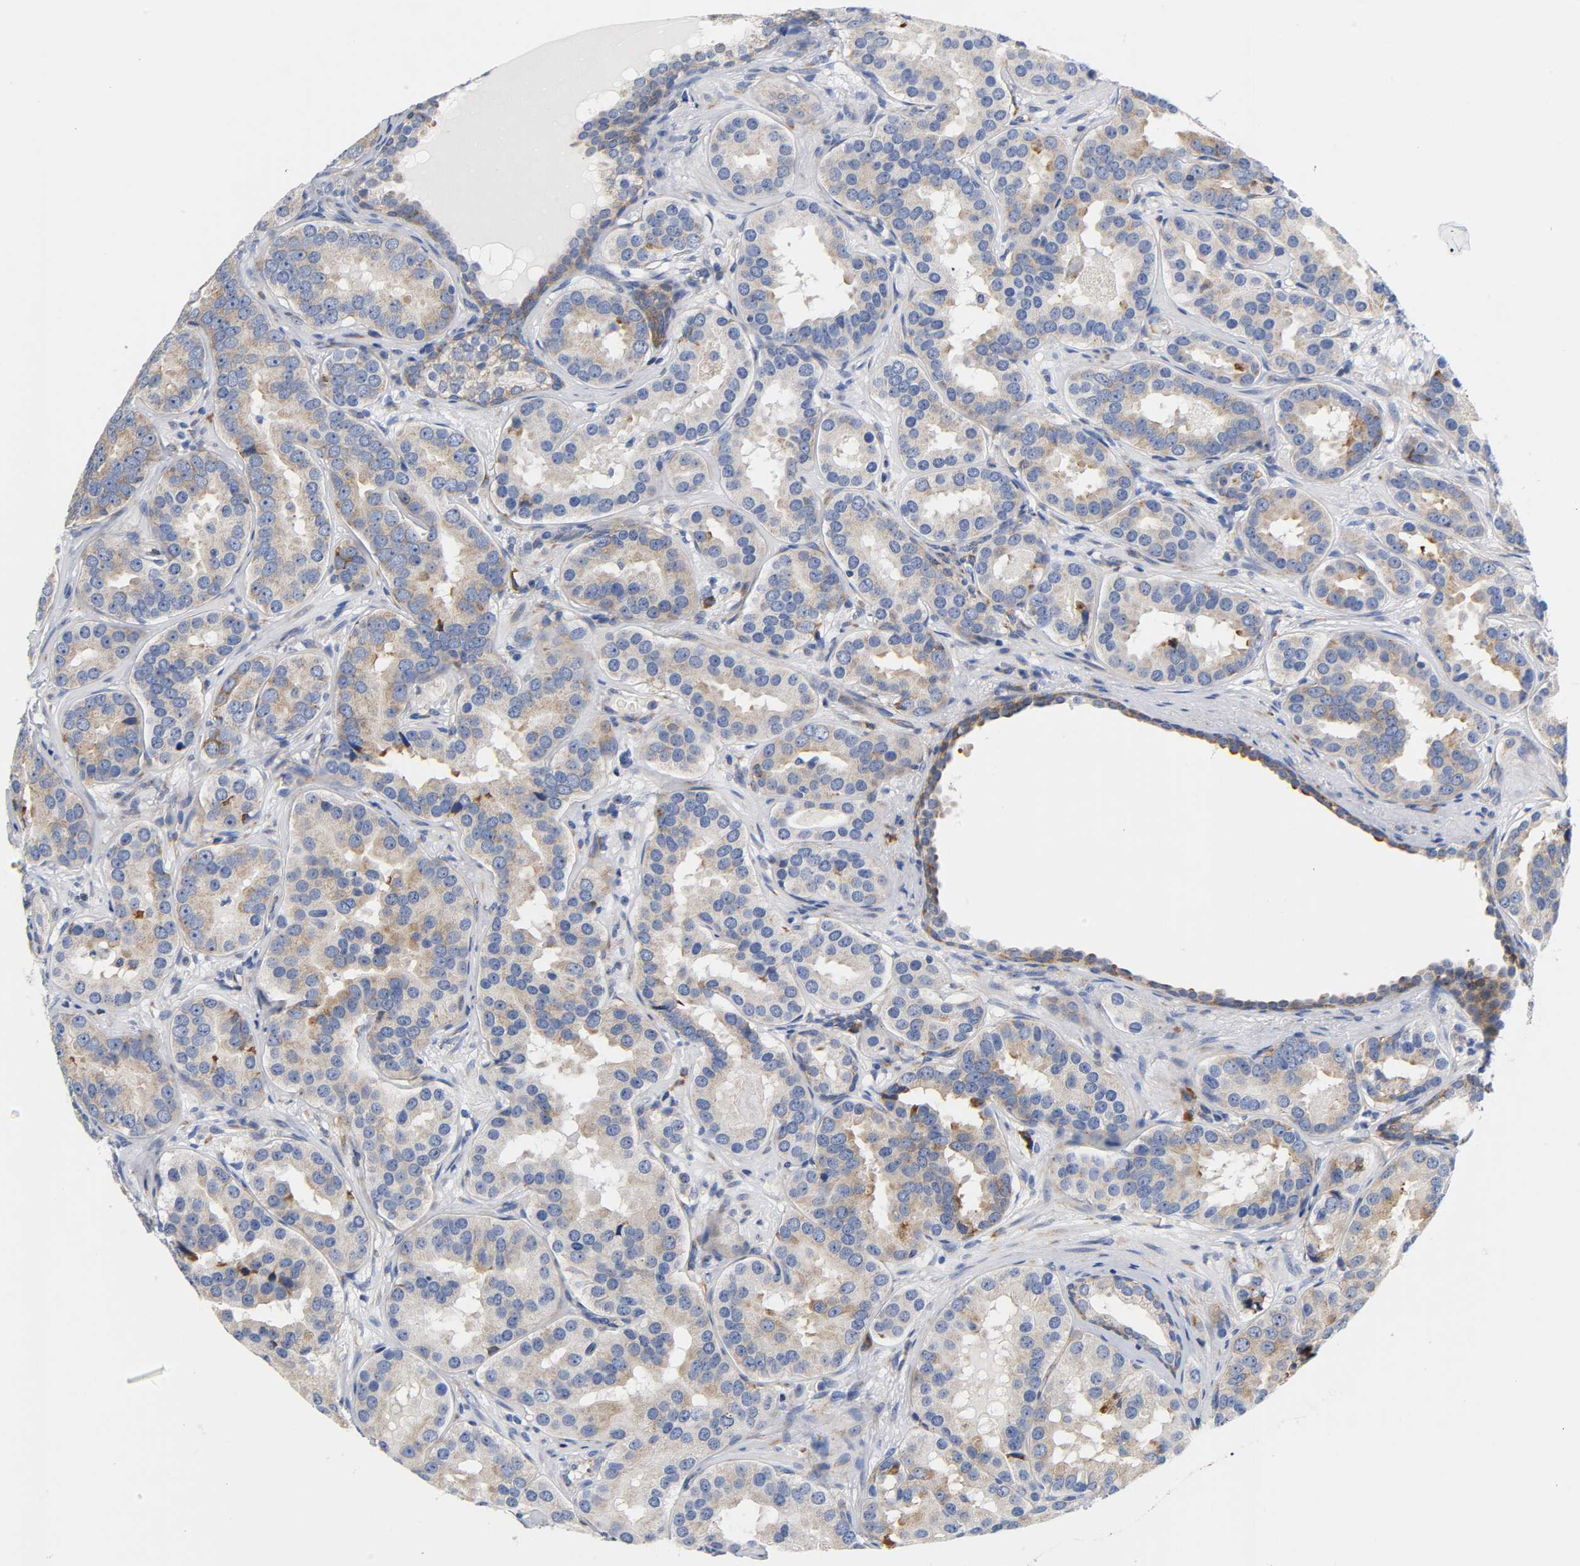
{"staining": {"intensity": "moderate", "quantity": ">75%", "location": "cytoplasmic/membranous"}, "tissue": "prostate cancer", "cell_type": "Tumor cells", "image_type": "cancer", "snomed": [{"axis": "morphology", "description": "Adenocarcinoma, Low grade"}, {"axis": "topography", "description": "Prostate"}], "caption": "Immunohistochemical staining of human prostate cancer (adenocarcinoma (low-grade)) exhibits medium levels of moderate cytoplasmic/membranous positivity in approximately >75% of tumor cells.", "gene": "REL", "patient": {"sex": "male", "age": 59}}